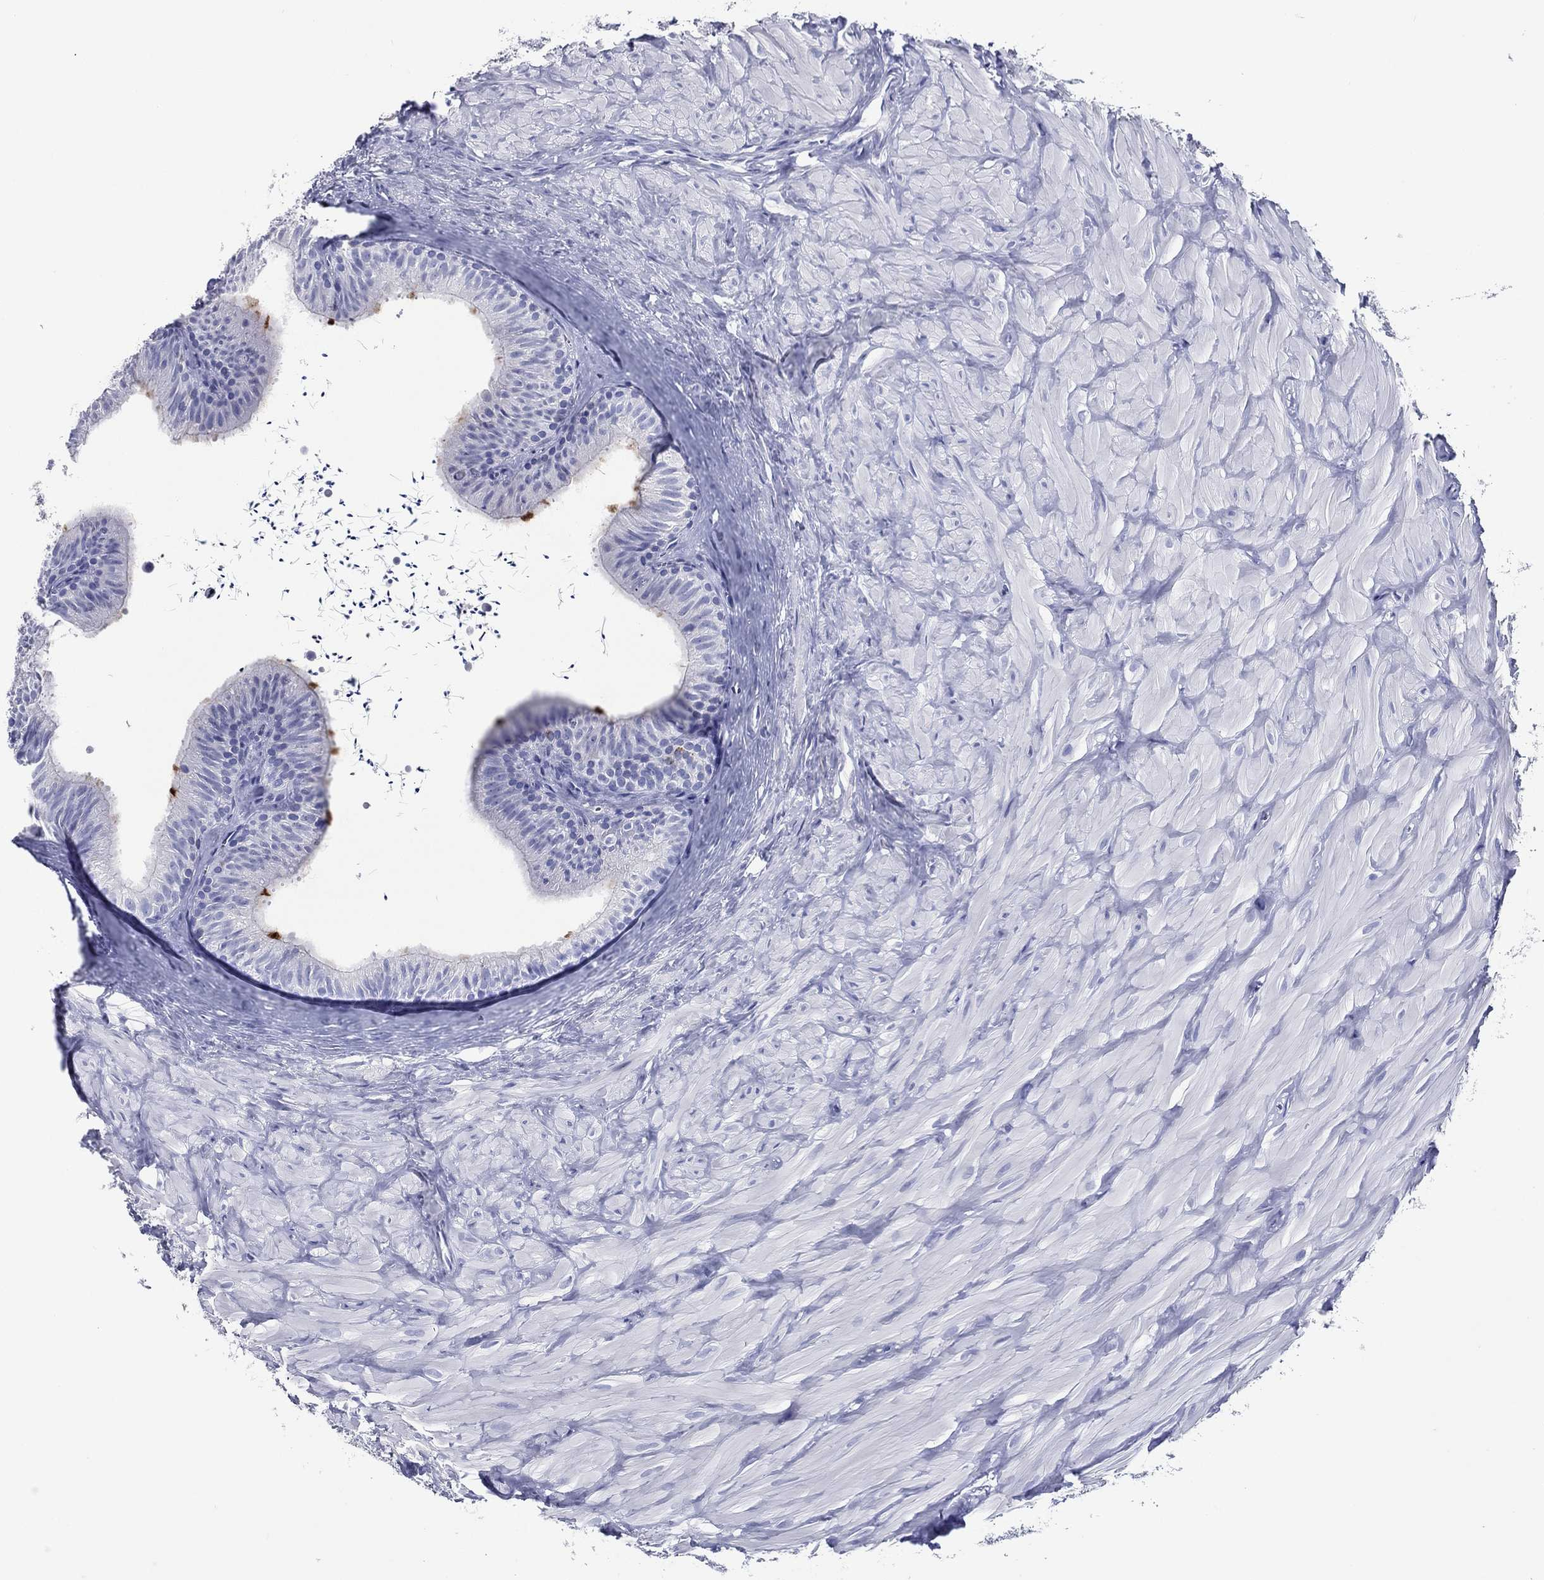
{"staining": {"intensity": "strong", "quantity": "<25%", "location": "cytoplasmic/membranous"}, "tissue": "epididymis", "cell_type": "Glandular cells", "image_type": "normal", "snomed": [{"axis": "morphology", "description": "Normal tissue, NOS"}, {"axis": "topography", "description": "Epididymis"}], "caption": "Protein expression analysis of benign epididymis exhibits strong cytoplasmic/membranous positivity in about <25% of glandular cells.", "gene": "ACE2", "patient": {"sex": "male", "age": 32}}